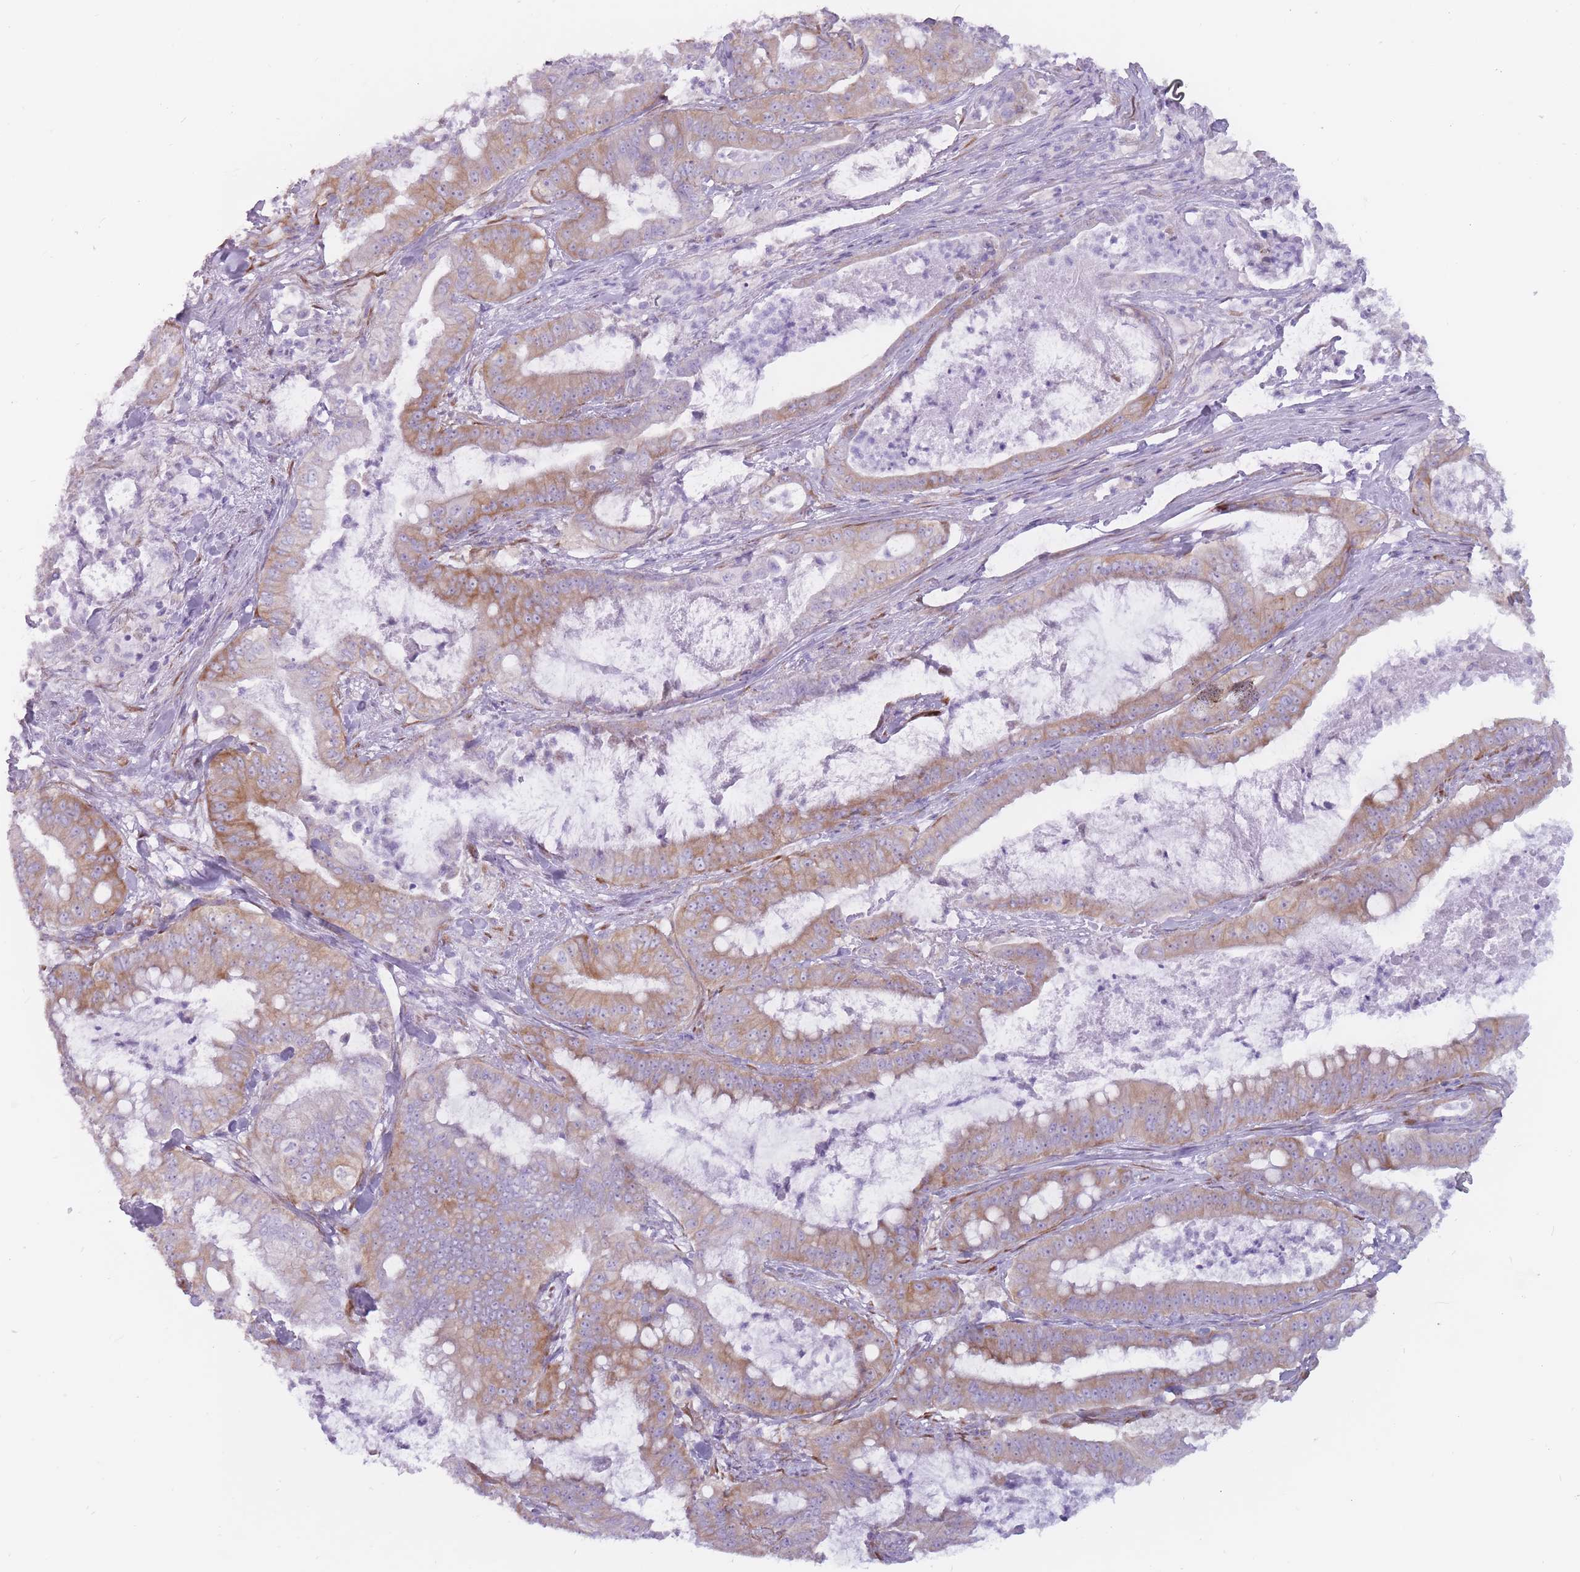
{"staining": {"intensity": "moderate", "quantity": ">75%", "location": "cytoplasmic/membranous"}, "tissue": "pancreatic cancer", "cell_type": "Tumor cells", "image_type": "cancer", "snomed": [{"axis": "morphology", "description": "Adenocarcinoma, NOS"}, {"axis": "topography", "description": "Pancreas"}], "caption": "Immunohistochemistry (DAB (3,3'-diaminobenzidine)) staining of pancreatic cancer reveals moderate cytoplasmic/membranous protein positivity in about >75% of tumor cells. (brown staining indicates protein expression, while blue staining denotes nuclei).", "gene": "RPL18", "patient": {"sex": "male", "age": 71}}